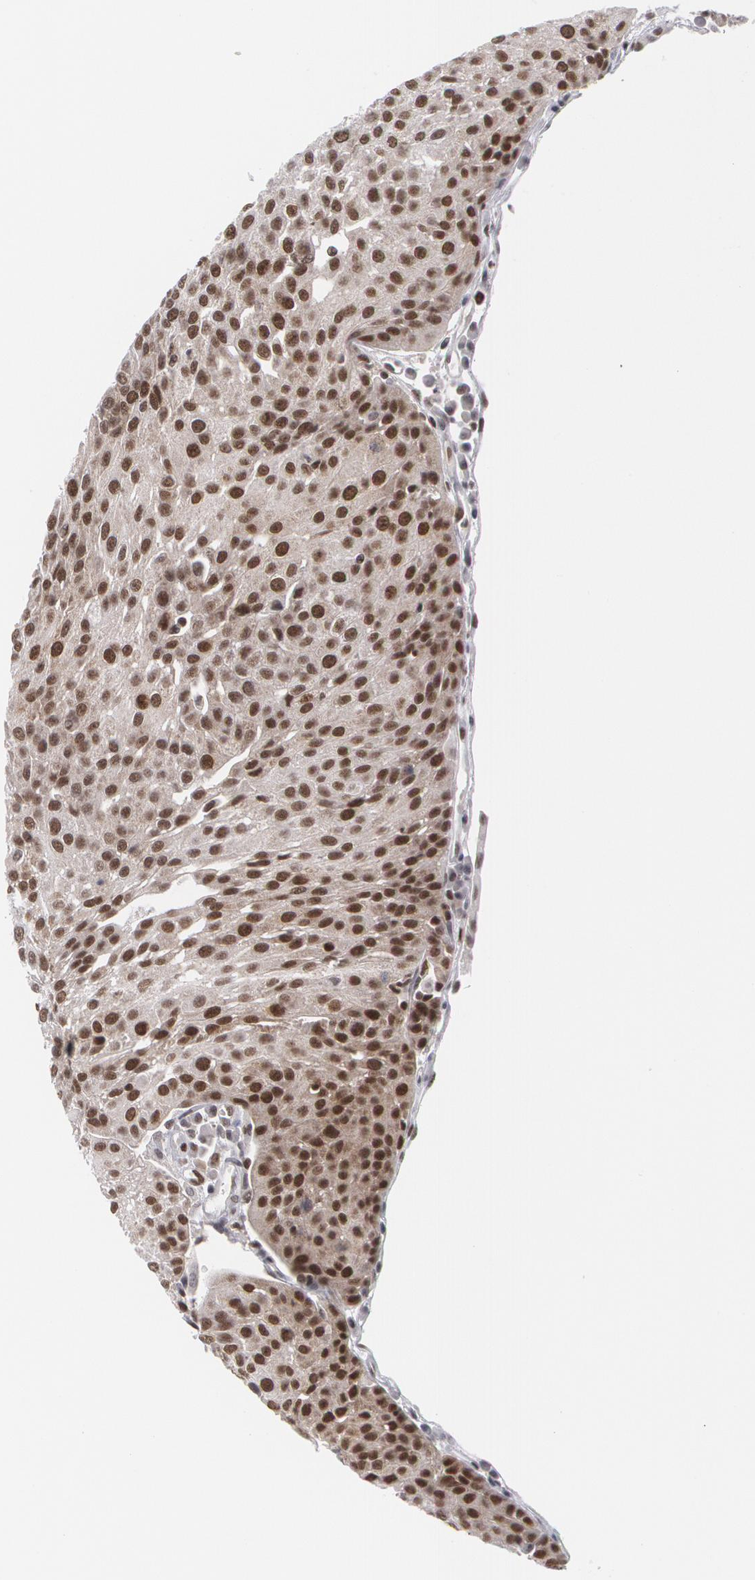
{"staining": {"intensity": "strong", "quantity": ">75%", "location": "cytoplasmic/membranous,nuclear"}, "tissue": "urothelial cancer", "cell_type": "Tumor cells", "image_type": "cancer", "snomed": [{"axis": "morphology", "description": "Urothelial carcinoma, High grade"}, {"axis": "topography", "description": "Urinary bladder"}], "caption": "This image reveals immunohistochemistry staining of urothelial cancer, with high strong cytoplasmic/membranous and nuclear expression in approximately >75% of tumor cells.", "gene": "MCL1", "patient": {"sex": "female", "age": 85}}